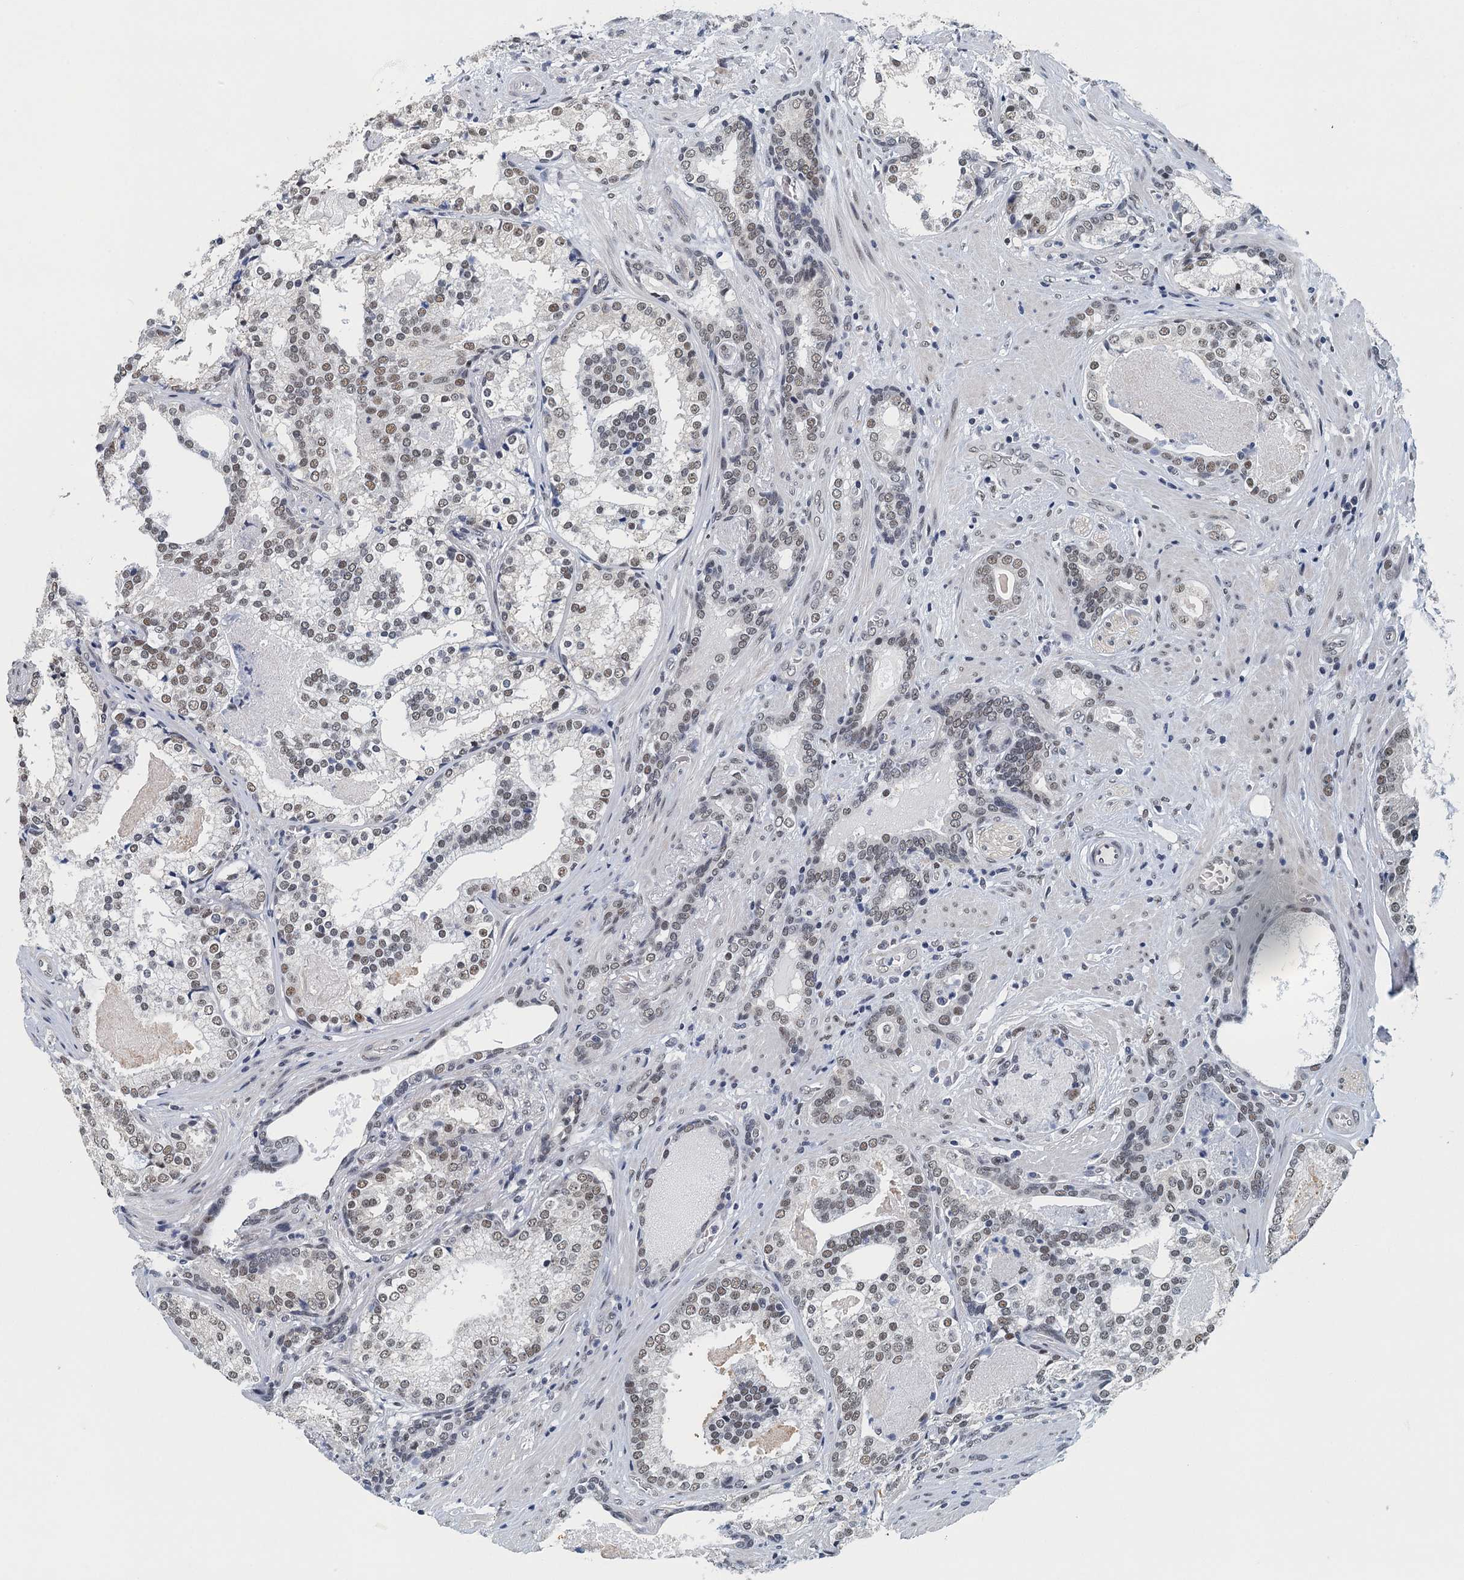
{"staining": {"intensity": "weak", "quantity": ">75%", "location": "nuclear"}, "tissue": "prostate cancer", "cell_type": "Tumor cells", "image_type": "cancer", "snomed": [{"axis": "morphology", "description": "Adenocarcinoma, High grade"}, {"axis": "topography", "description": "Prostate"}], "caption": "Immunohistochemistry (IHC) (DAB (3,3'-diaminobenzidine)) staining of prostate cancer (adenocarcinoma (high-grade)) exhibits weak nuclear protein positivity in approximately >75% of tumor cells.", "gene": "GADL1", "patient": {"sex": "male", "age": 58}}